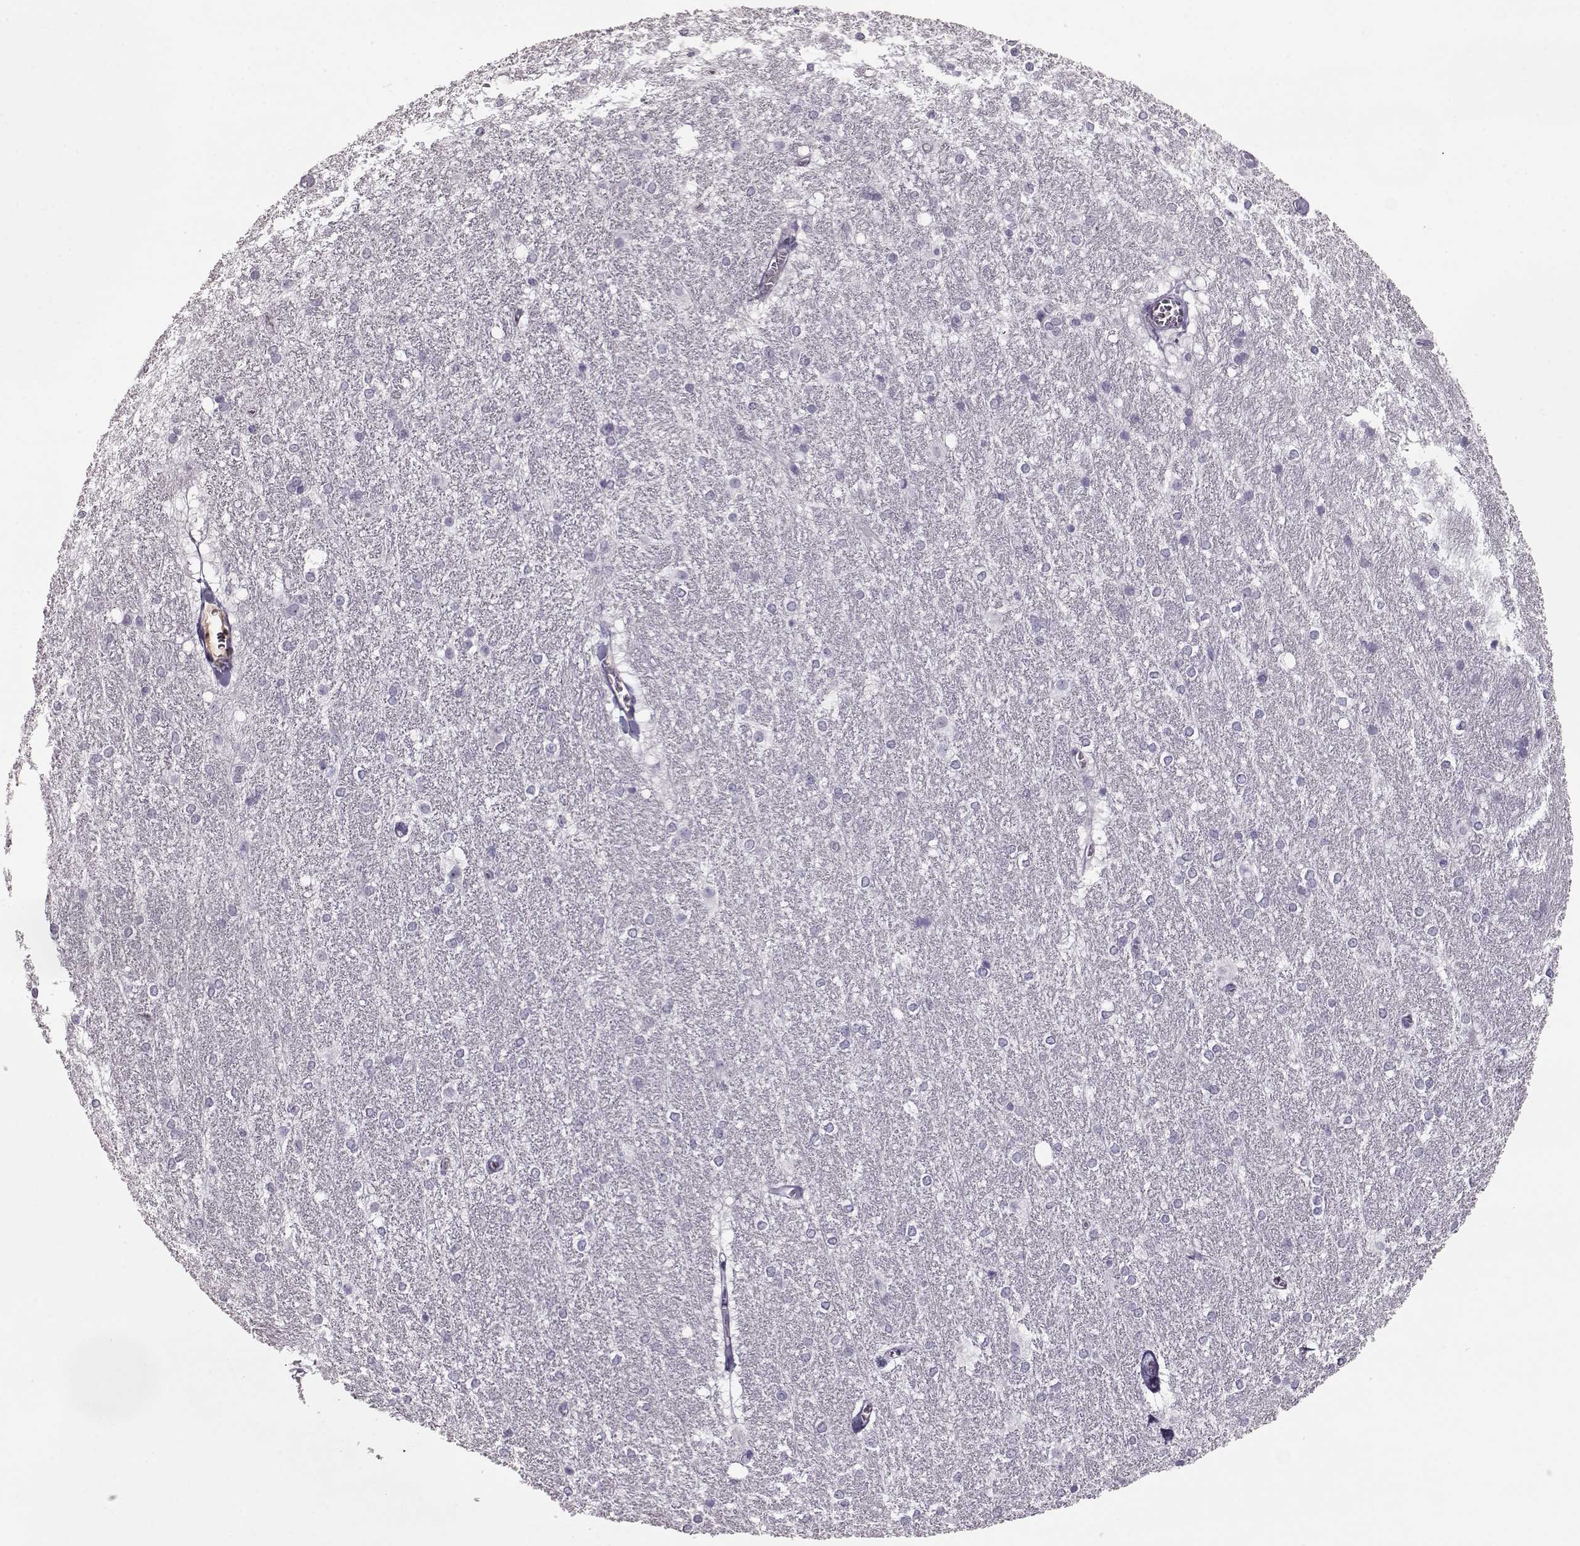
{"staining": {"intensity": "negative", "quantity": "none", "location": "none"}, "tissue": "hippocampus", "cell_type": "Glial cells", "image_type": "normal", "snomed": [{"axis": "morphology", "description": "Normal tissue, NOS"}, {"axis": "topography", "description": "Cerebral cortex"}, {"axis": "topography", "description": "Hippocampus"}], "caption": "DAB immunohistochemical staining of normal hippocampus exhibits no significant staining in glial cells. (Brightfield microscopy of DAB (3,3'-diaminobenzidine) IHC at high magnification).", "gene": "CCL19", "patient": {"sex": "female", "age": 19}}